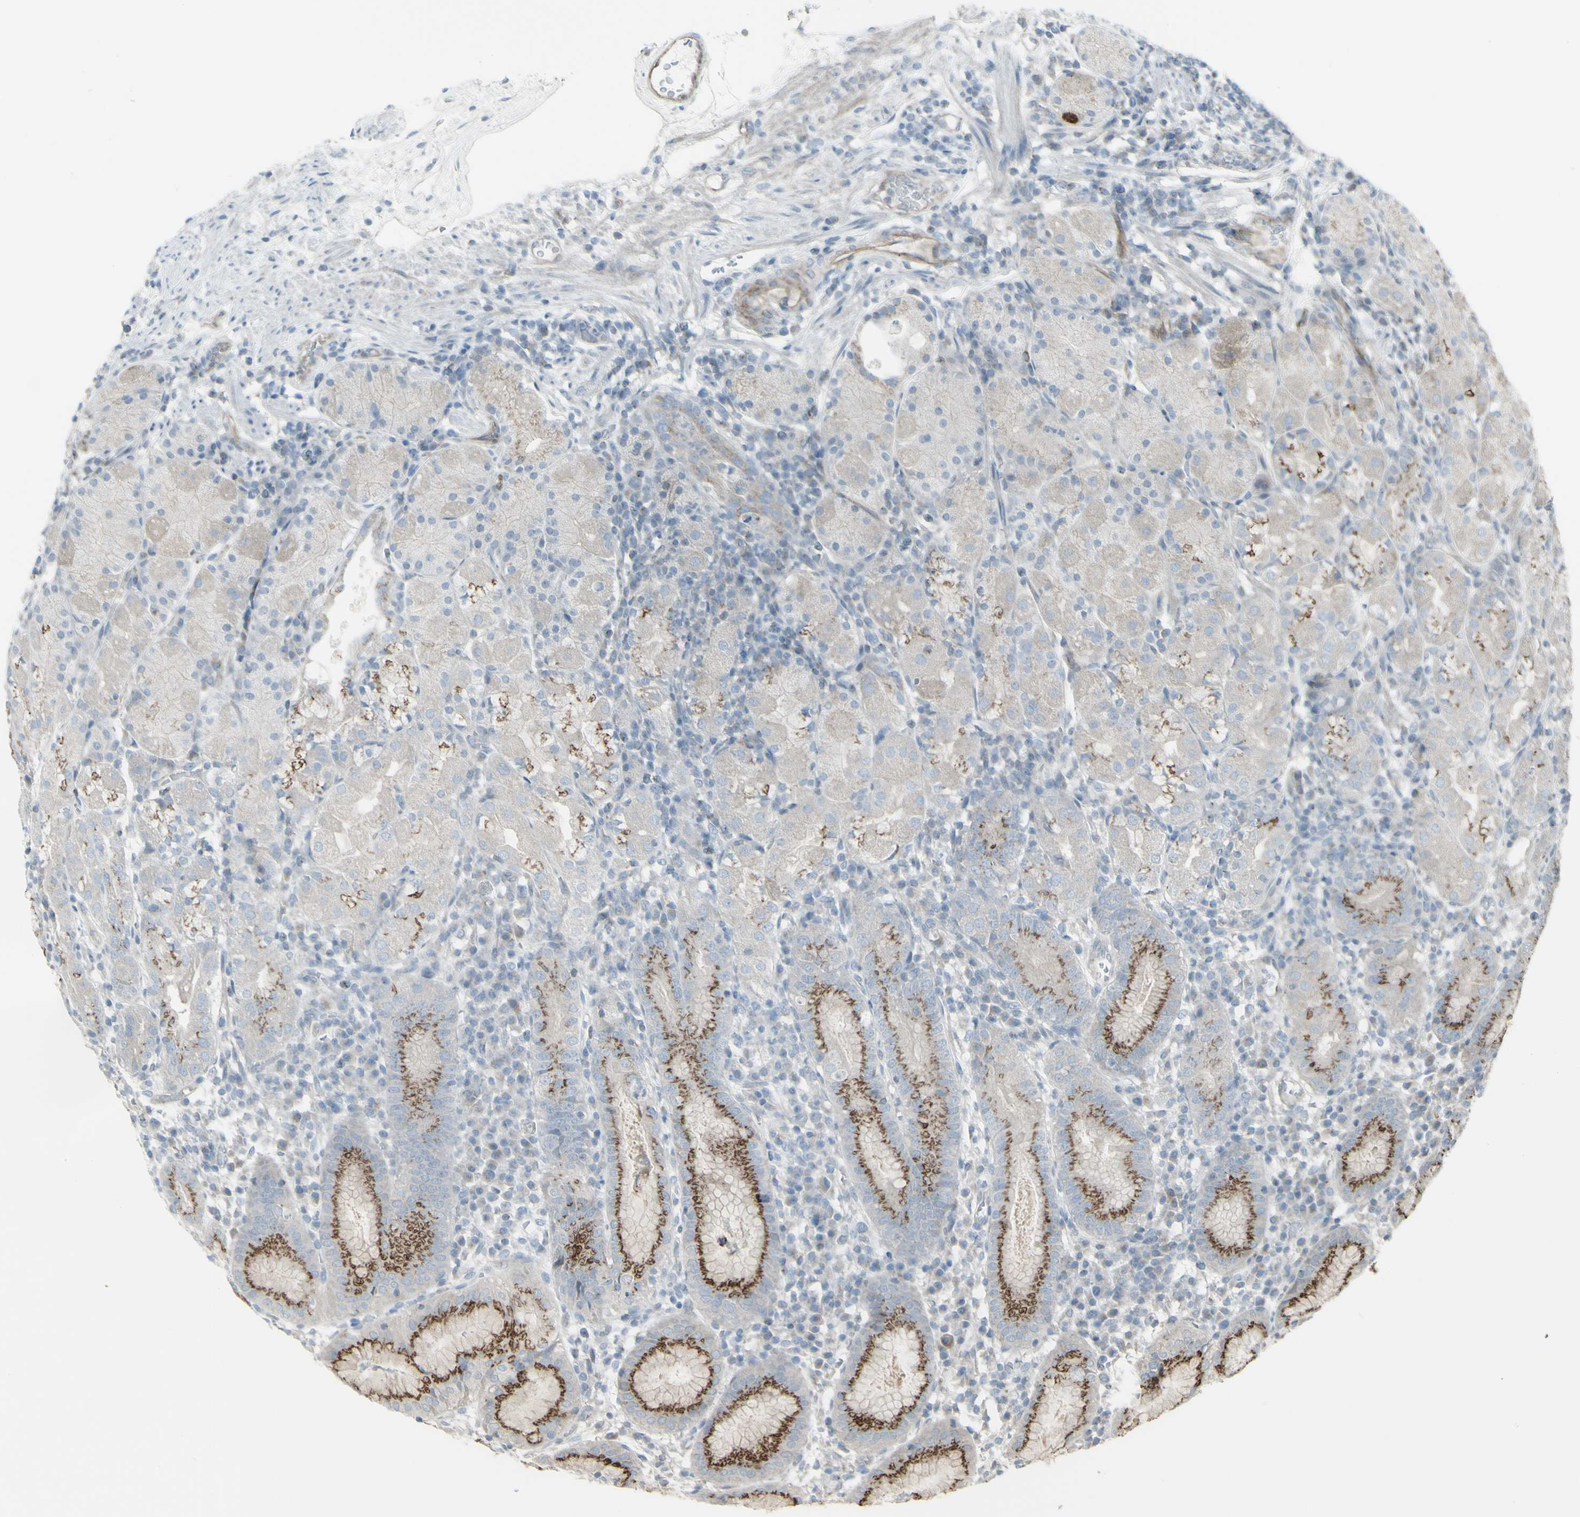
{"staining": {"intensity": "strong", "quantity": "25%-75%", "location": "cytoplasmic/membranous"}, "tissue": "stomach", "cell_type": "Glandular cells", "image_type": "normal", "snomed": [{"axis": "morphology", "description": "Normal tissue, NOS"}, {"axis": "topography", "description": "Stomach"}, {"axis": "topography", "description": "Stomach, lower"}], "caption": "Unremarkable stomach reveals strong cytoplasmic/membranous positivity in about 25%-75% of glandular cells.", "gene": "GALNT6", "patient": {"sex": "female", "age": 75}}